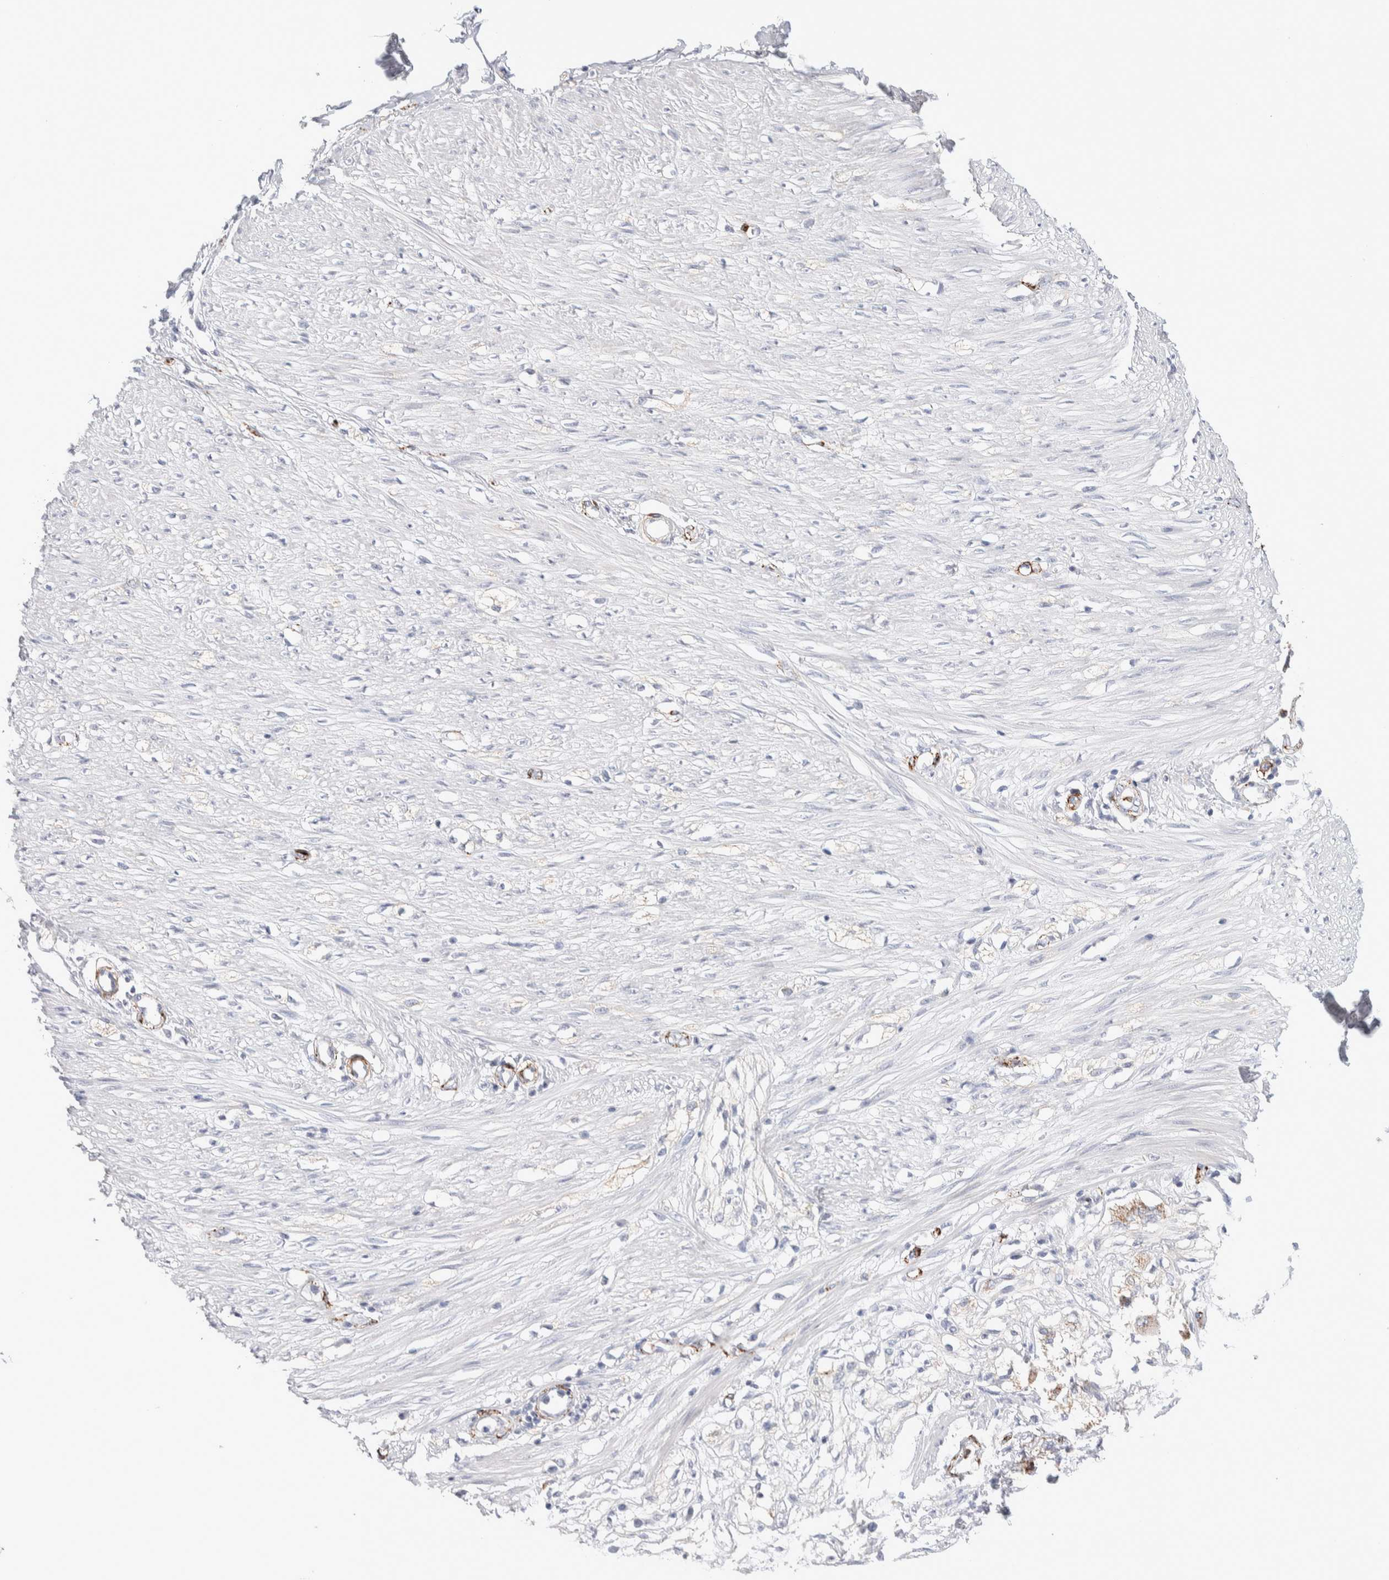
{"staining": {"intensity": "negative", "quantity": "none", "location": "none"}, "tissue": "adipose tissue", "cell_type": "Adipocytes", "image_type": "normal", "snomed": [{"axis": "morphology", "description": "Normal tissue, NOS"}, {"axis": "morphology", "description": "Adenocarcinoma, NOS"}, {"axis": "topography", "description": "Colon"}, {"axis": "topography", "description": "Peripheral nerve tissue"}], "caption": "This is an immunohistochemistry micrograph of benign human adipose tissue. There is no positivity in adipocytes.", "gene": "SEPTIN4", "patient": {"sex": "male", "age": 14}}